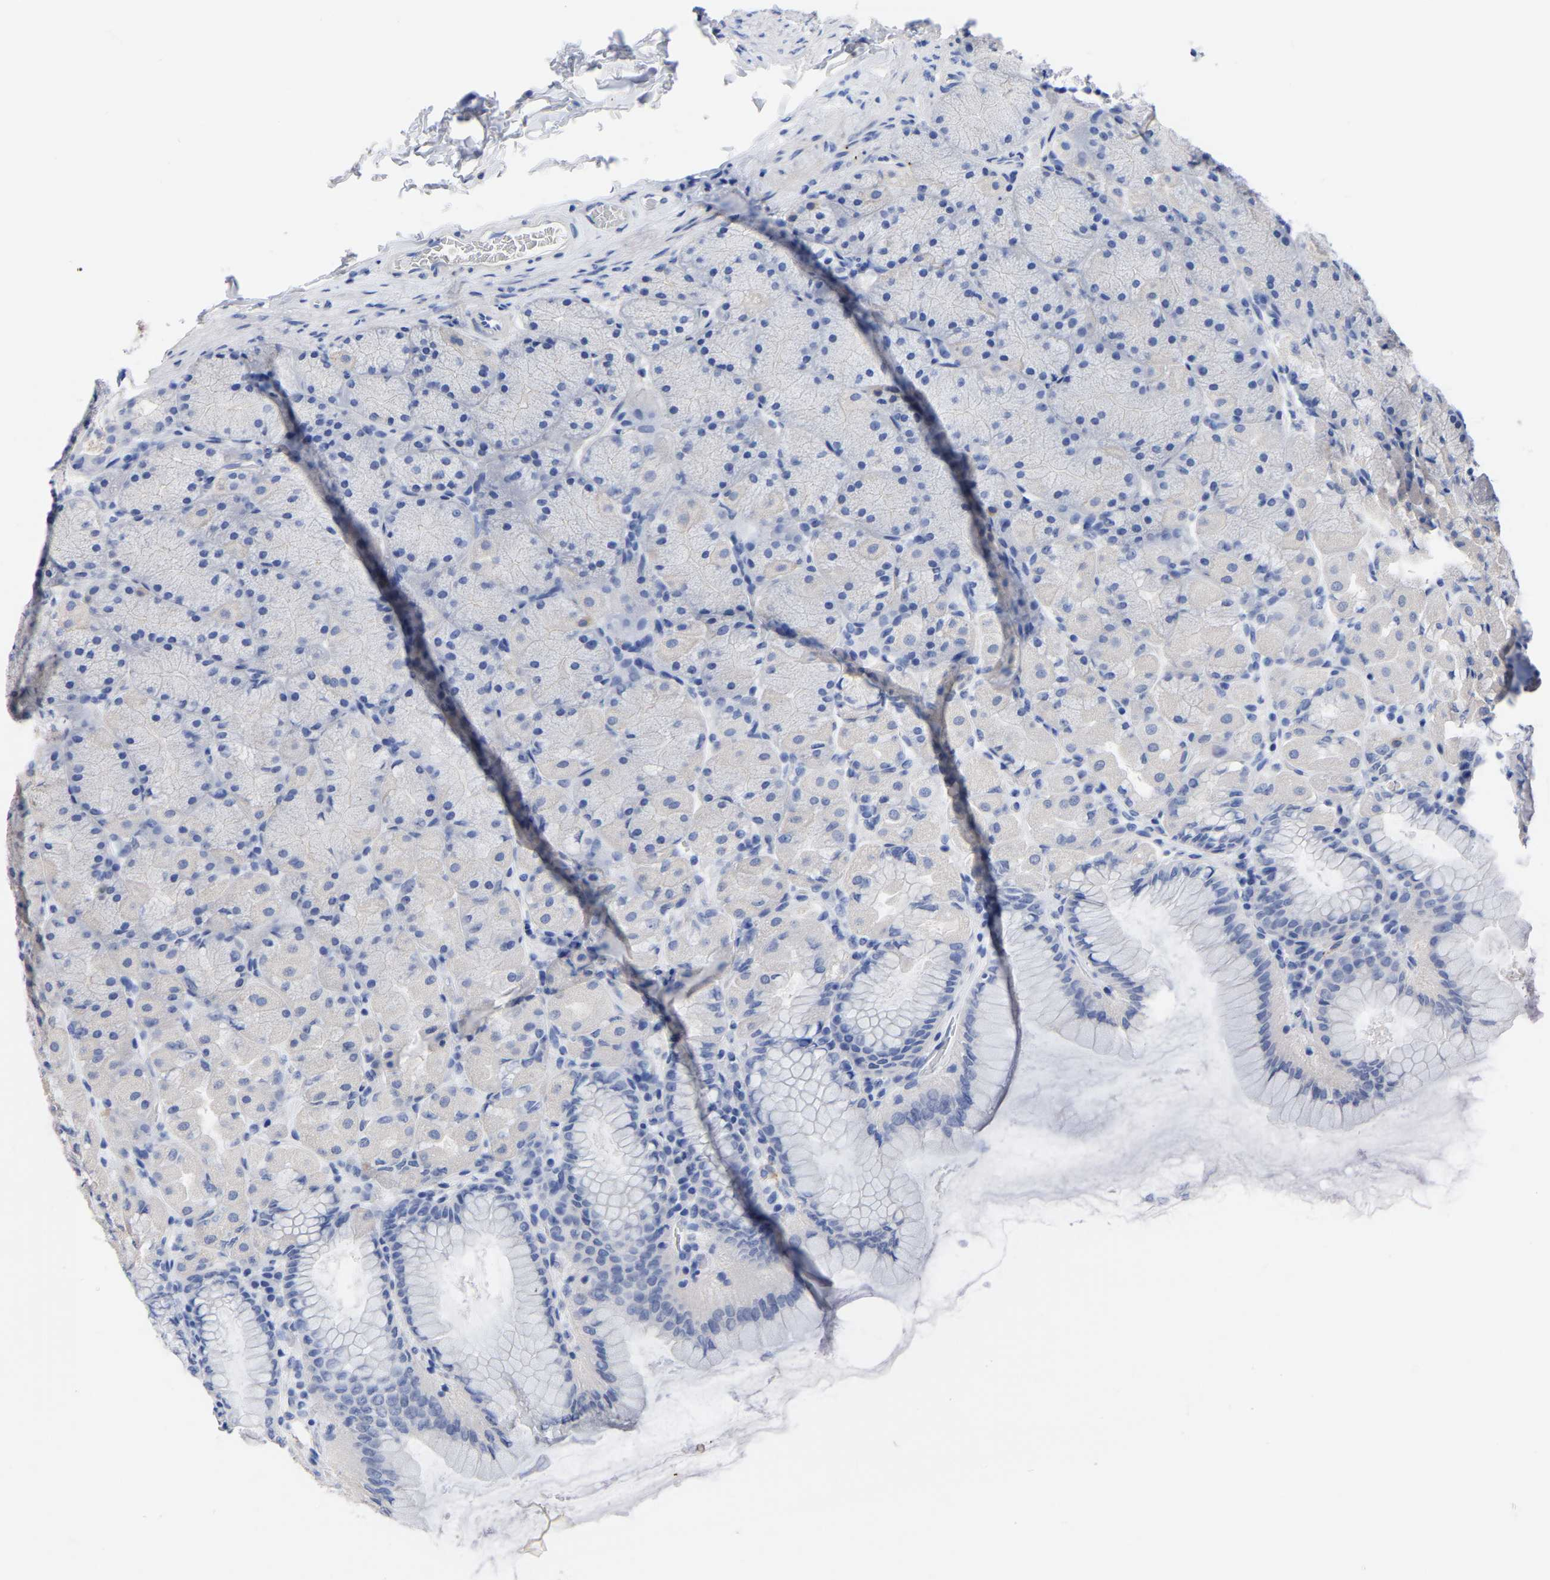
{"staining": {"intensity": "negative", "quantity": "none", "location": "none"}, "tissue": "stomach", "cell_type": "Glandular cells", "image_type": "normal", "snomed": [{"axis": "morphology", "description": "Normal tissue, NOS"}, {"axis": "topography", "description": "Stomach, upper"}], "caption": "High power microscopy photomicrograph of an IHC image of benign stomach, revealing no significant positivity in glandular cells.", "gene": "ANXA13", "patient": {"sex": "female", "age": 56}}